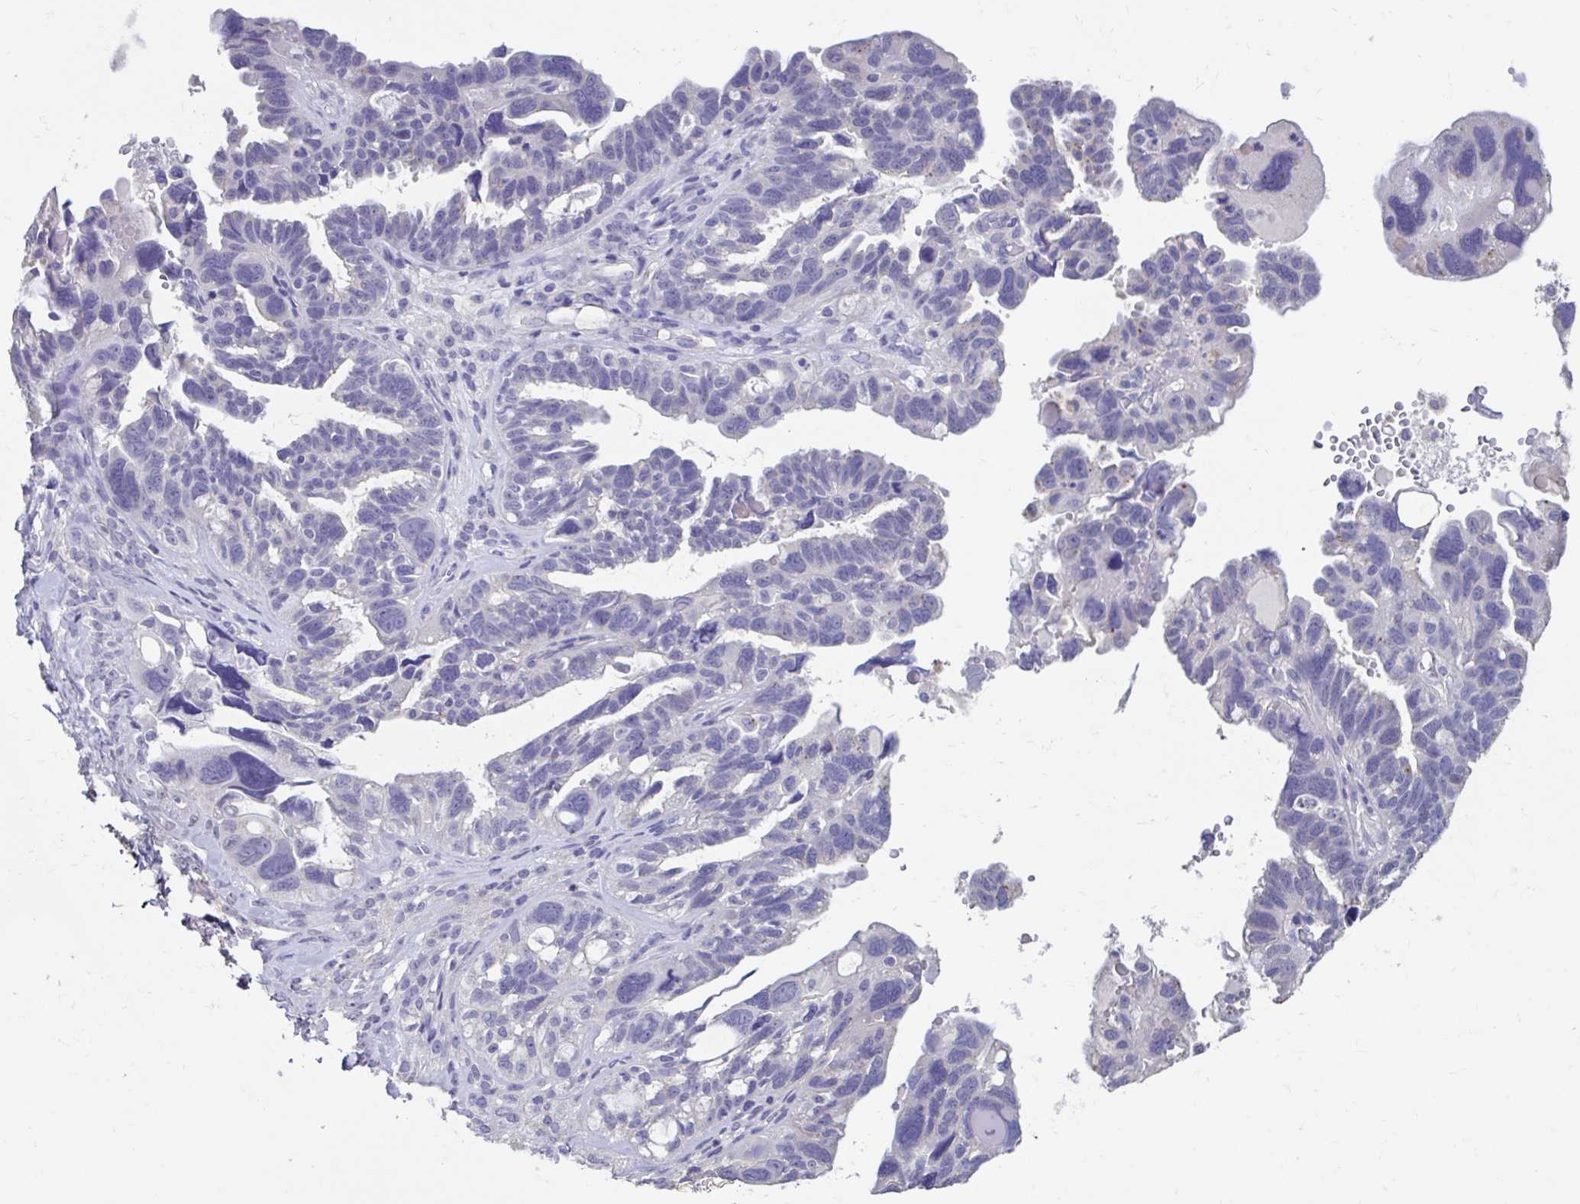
{"staining": {"intensity": "negative", "quantity": "none", "location": "none"}, "tissue": "ovarian cancer", "cell_type": "Tumor cells", "image_type": "cancer", "snomed": [{"axis": "morphology", "description": "Cystadenocarcinoma, serous, NOS"}, {"axis": "topography", "description": "Ovary"}], "caption": "Tumor cells show no significant staining in serous cystadenocarcinoma (ovarian).", "gene": "GPR162", "patient": {"sex": "female", "age": 60}}